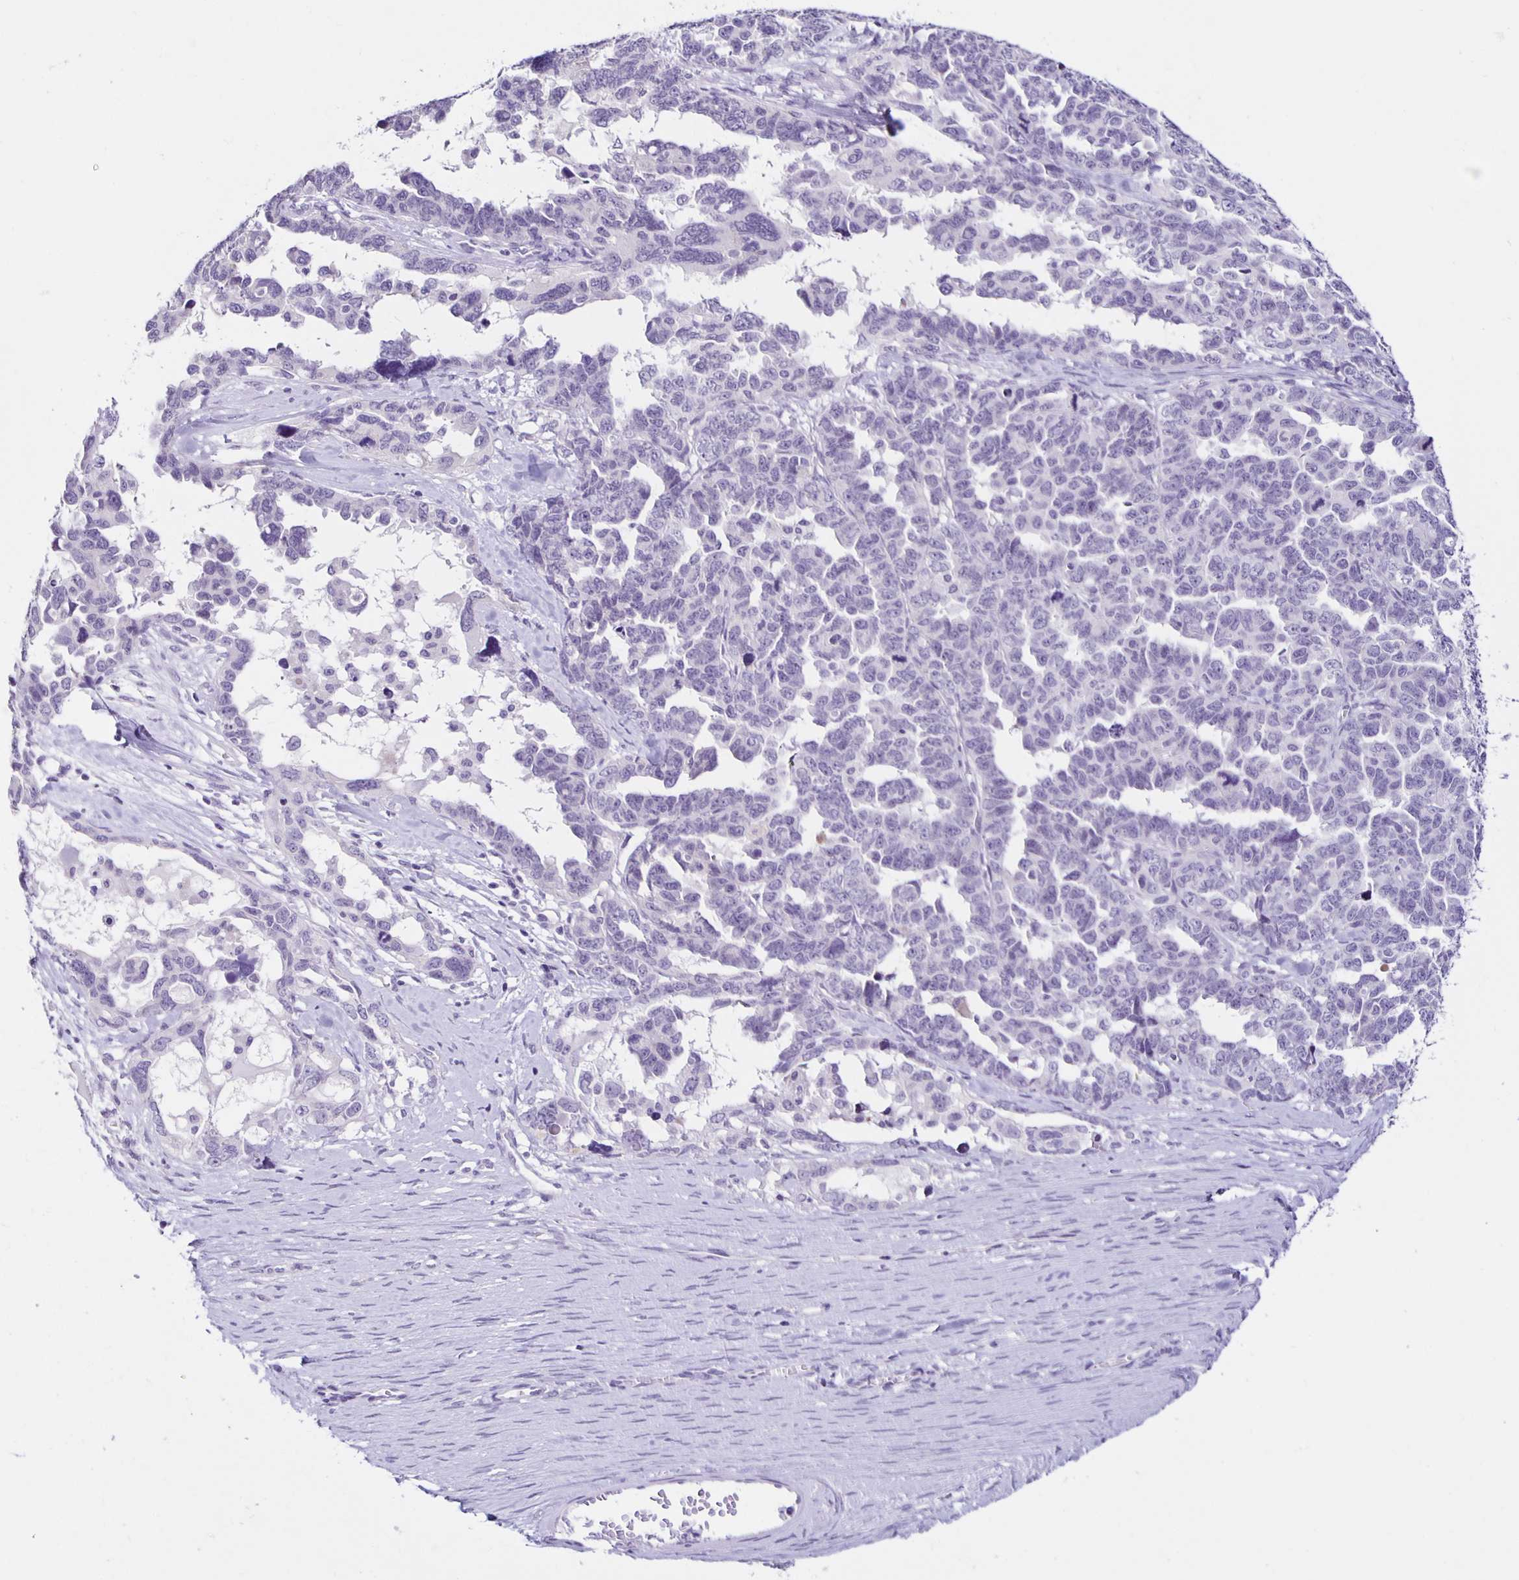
{"staining": {"intensity": "negative", "quantity": "none", "location": "none"}, "tissue": "ovarian cancer", "cell_type": "Tumor cells", "image_type": "cancer", "snomed": [{"axis": "morphology", "description": "Cystadenocarcinoma, serous, NOS"}, {"axis": "topography", "description": "Ovary"}], "caption": "An immunohistochemistry histopathology image of ovarian serous cystadenocarcinoma is shown. There is no staining in tumor cells of ovarian serous cystadenocarcinoma.", "gene": "SLC12A3", "patient": {"sex": "female", "age": 69}}